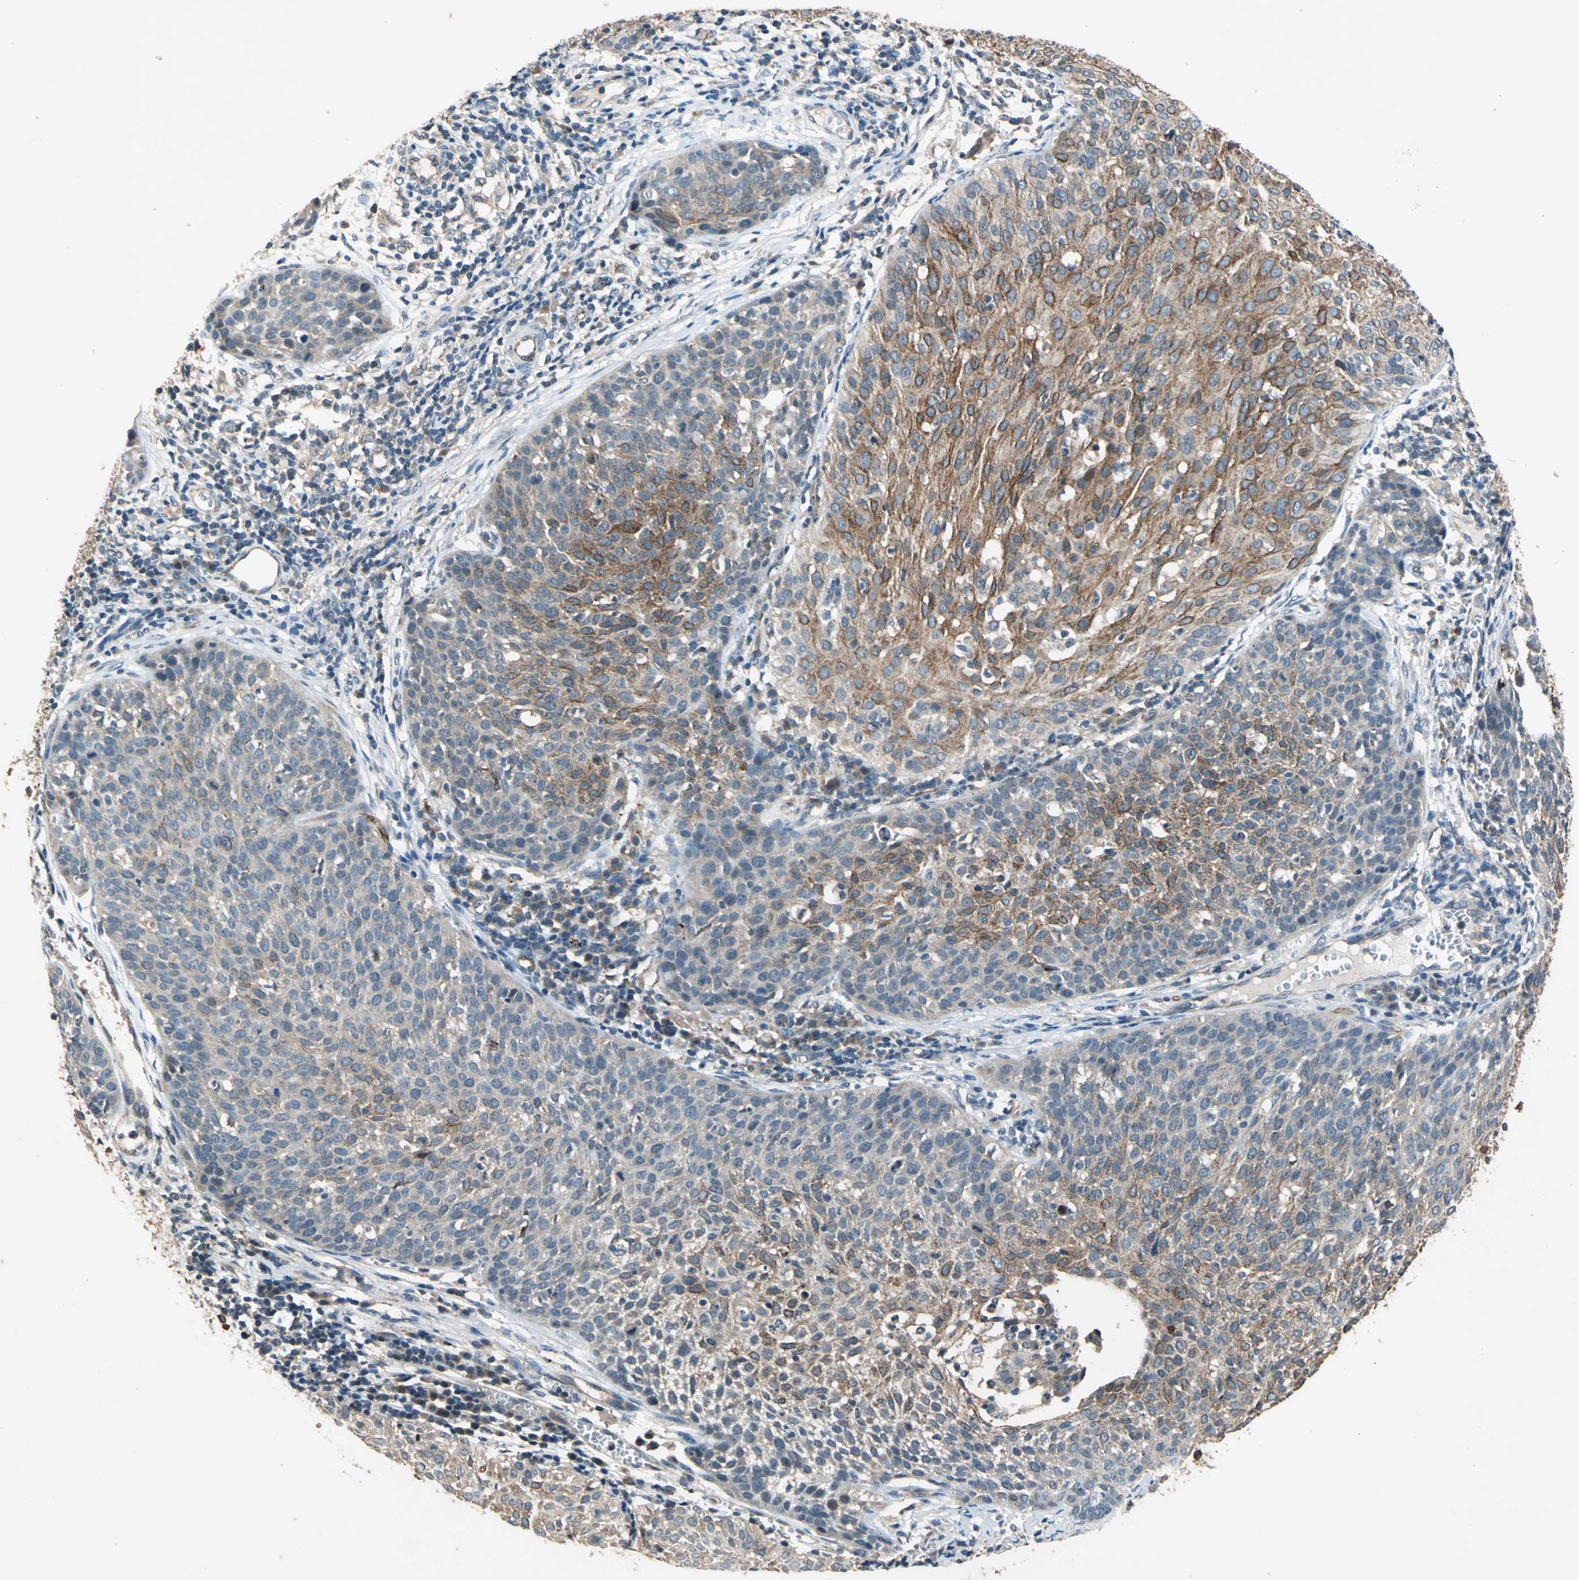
{"staining": {"intensity": "moderate", "quantity": "25%-75%", "location": "cytoplasmic/membranous"}, "tissue": "cervical cancer", "cell_type": "Tumor cells", "image_type": "cancer", "snomed": [{"axis": "morphology", "description": "Squamous cell carcinoma, NOS"}, {"axis": "topography", "description": "Cervix"}], "caption": "Tumor cells reveal medium levels of moderate cytoplasmic/membranous expression in about 25%-75% of cells in cervical cancer. (Stains: DAB (3,3'-diaminobenzidine) in brown, nuclei in blue, Microscopy: brightfield microscopy at high magnification).", "gene": "EMCN", "patient": {"sex": "female", "age": 38}}